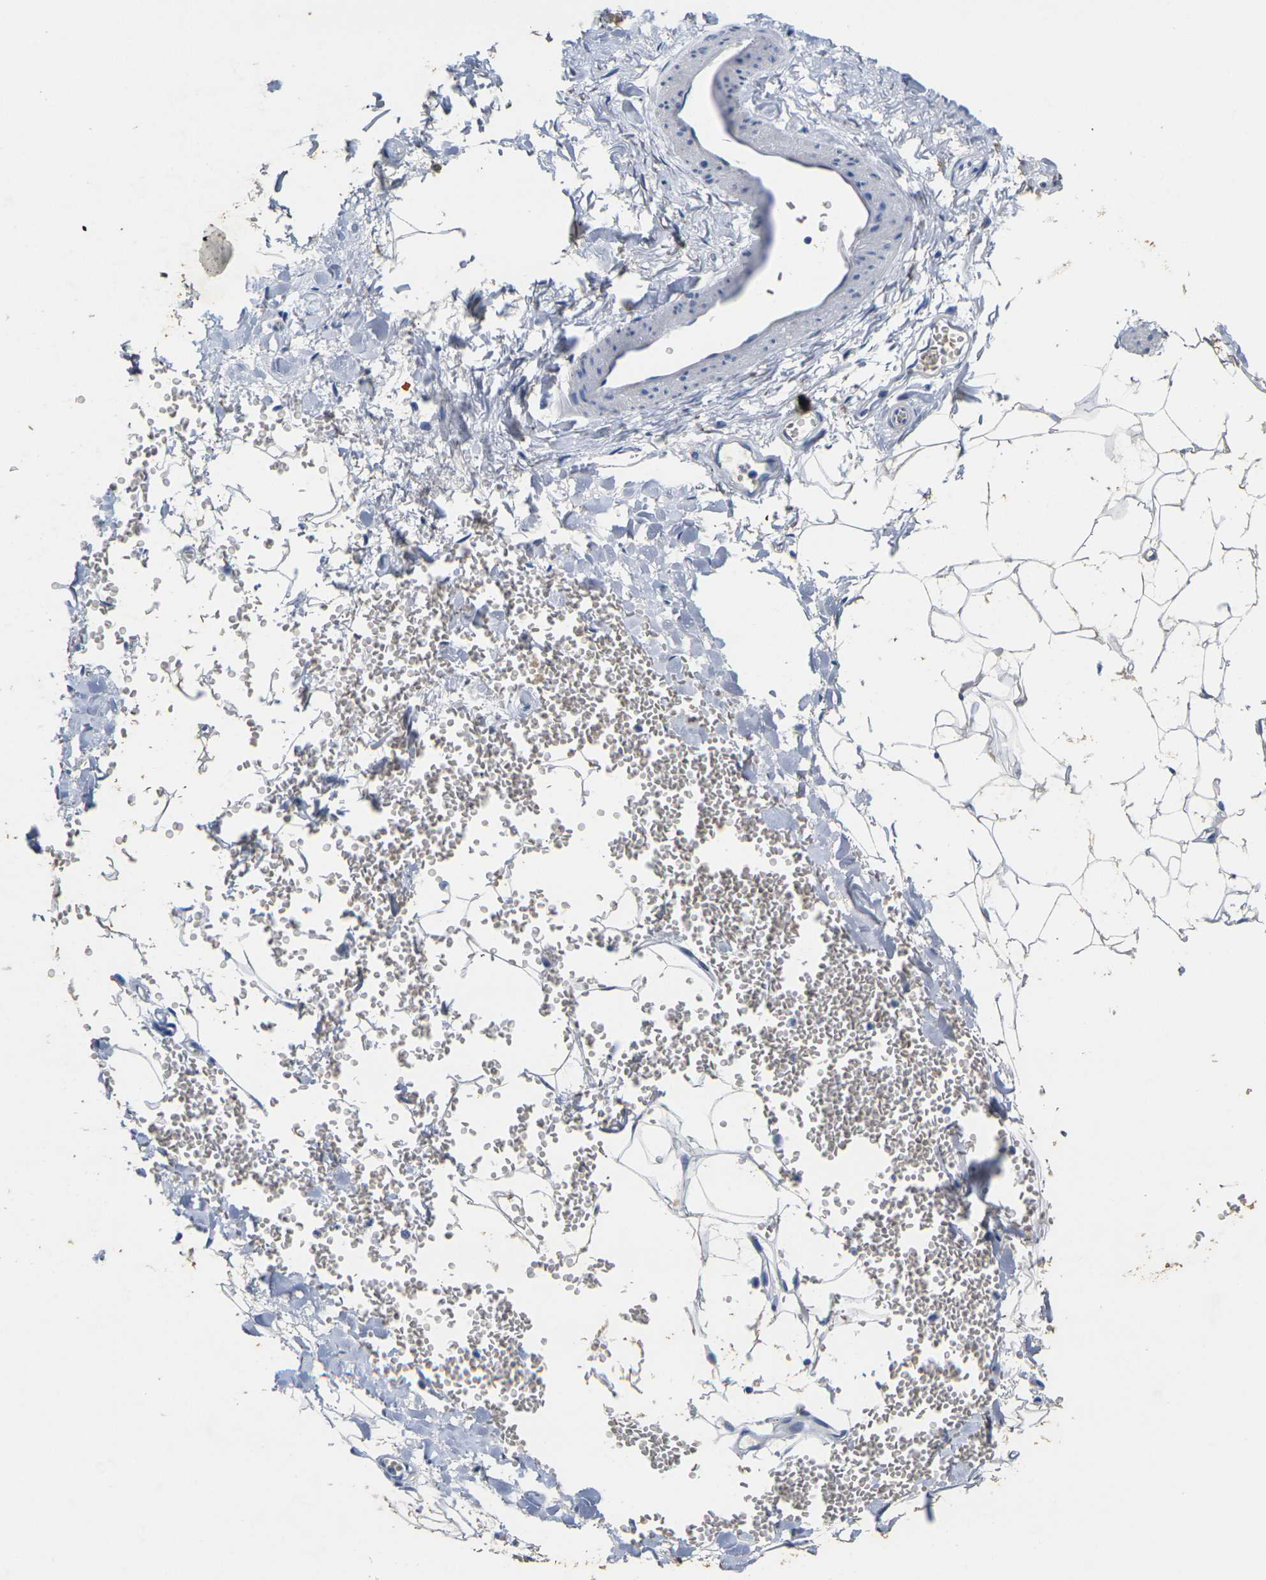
{"staining": {"intensity": "negative", "quantity": "none", "location": "none"}, "tissue": "adipose tissue", "cell_type": "Adipocytes", "image_type": "normal", "snomed": [{"axis": "morphology", "description": "Normal tissue, NOS"}, {"axis": "topography", "description": "Adipose tissue"}, {"axis": "topography", "description": "Peripheral nerve tissue"}], "caption": "This is a image of immunohistochemistry (IHC) staining of unremarkable adipose tissue, which shows no positivity in adipocytes. Brightfield microscopy of immunohistochemistry stained with DAB (3,3'-diaminobenzidine) (brown) and hematoxylin (blue), captured at high magnification.", "gene": "NOCT", "patient": {"sex": "male", "age": 52}}